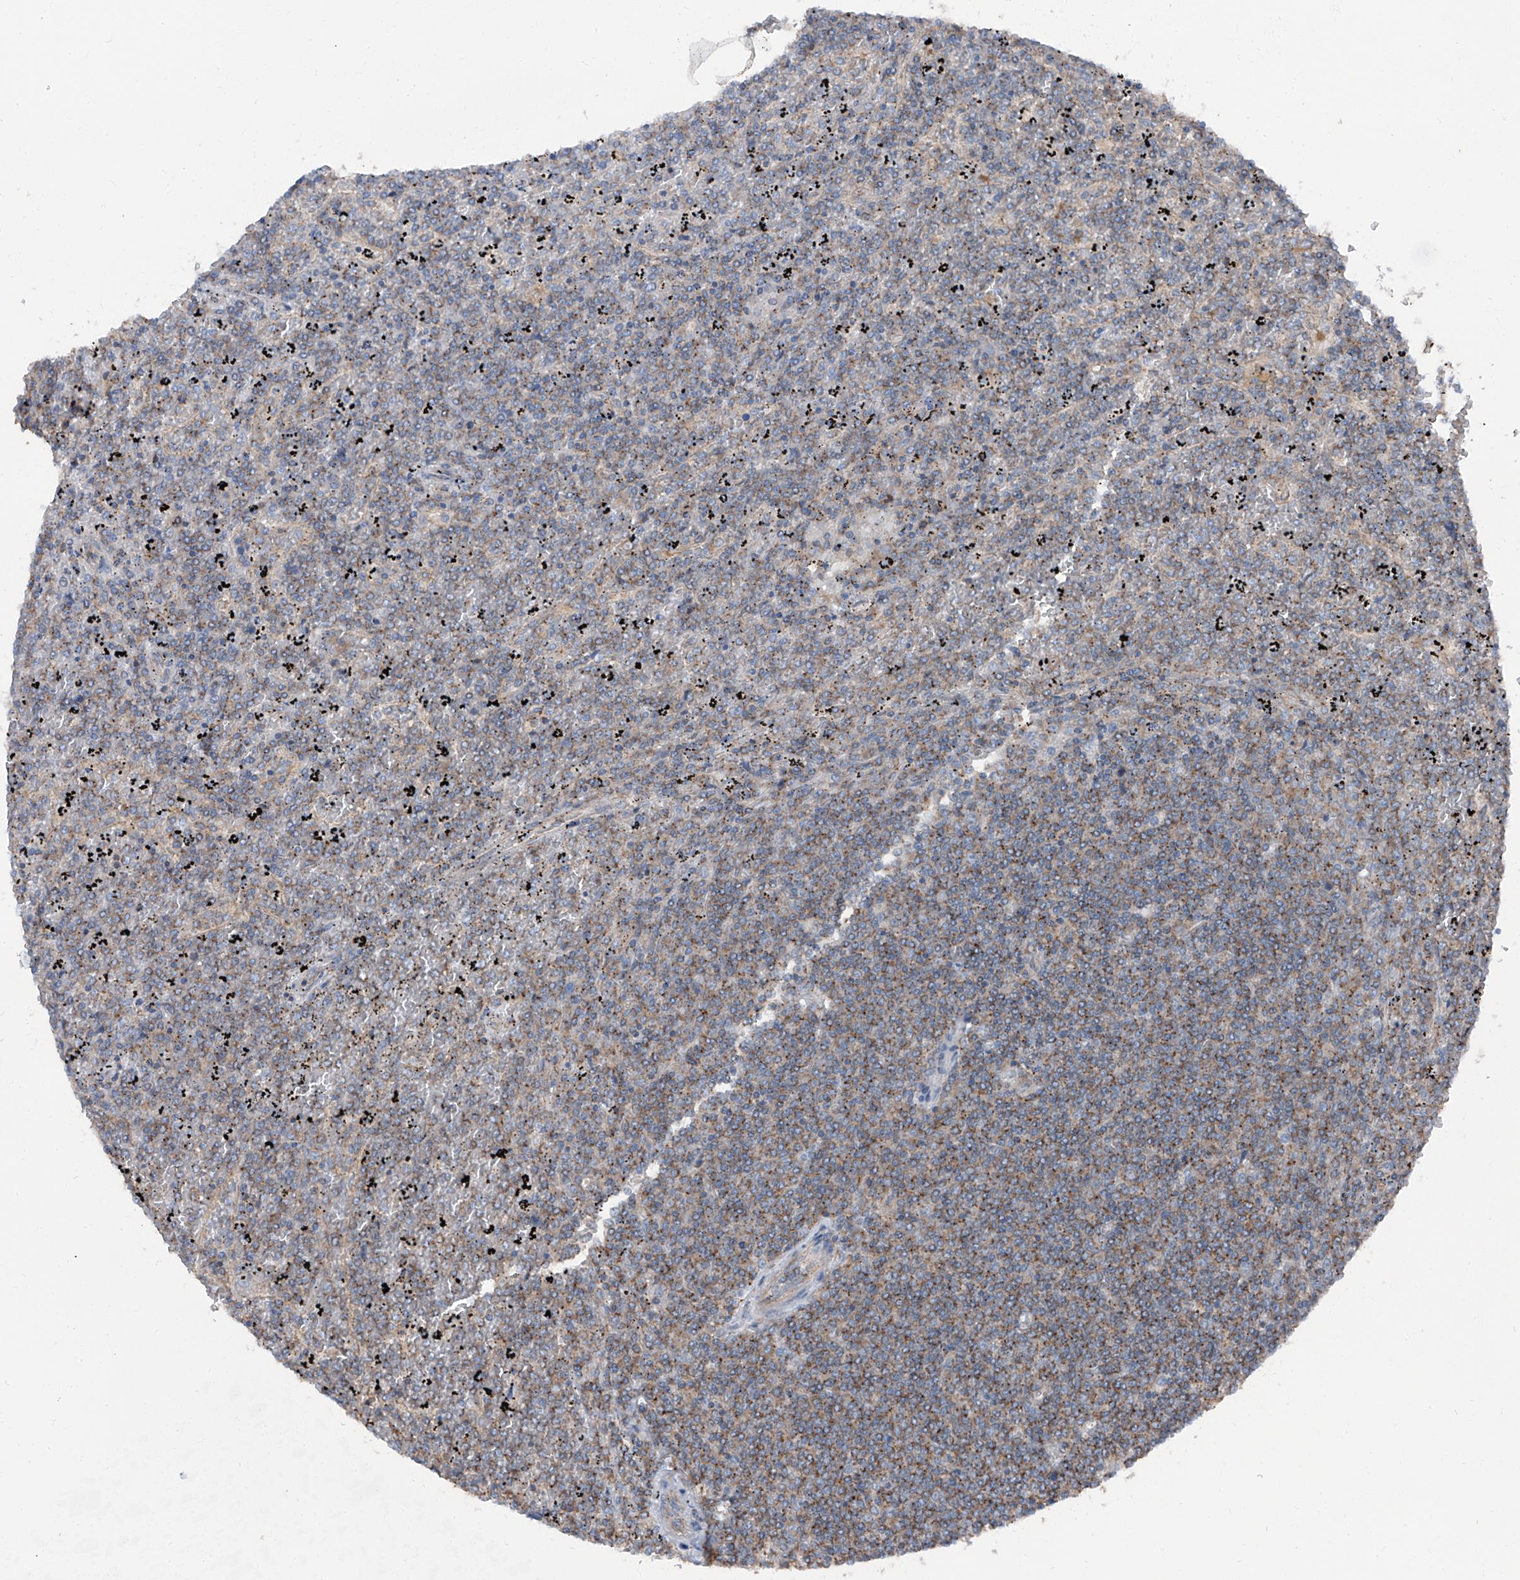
{"staining": {"intensity": "negative", "quantity": "none", "location": "none"}, "tissue": "lymphoma", "cell_type": "Tumor cells", "image_type": "cancer", "snomed": [{"axis": "morphology", "description": "Malignant lymphoma, non-Hodgkin's type, Low grade"}, {"axis": "topography", "description": "Spleen"}], "caption": "Low-grade malignant lymphoma, non-Hodgkin's type was stained to show a protein in brown. There is no significant staining in tumor cells.", "gene": "GPR142", "patient": {"sex": "female", "age": 19}}